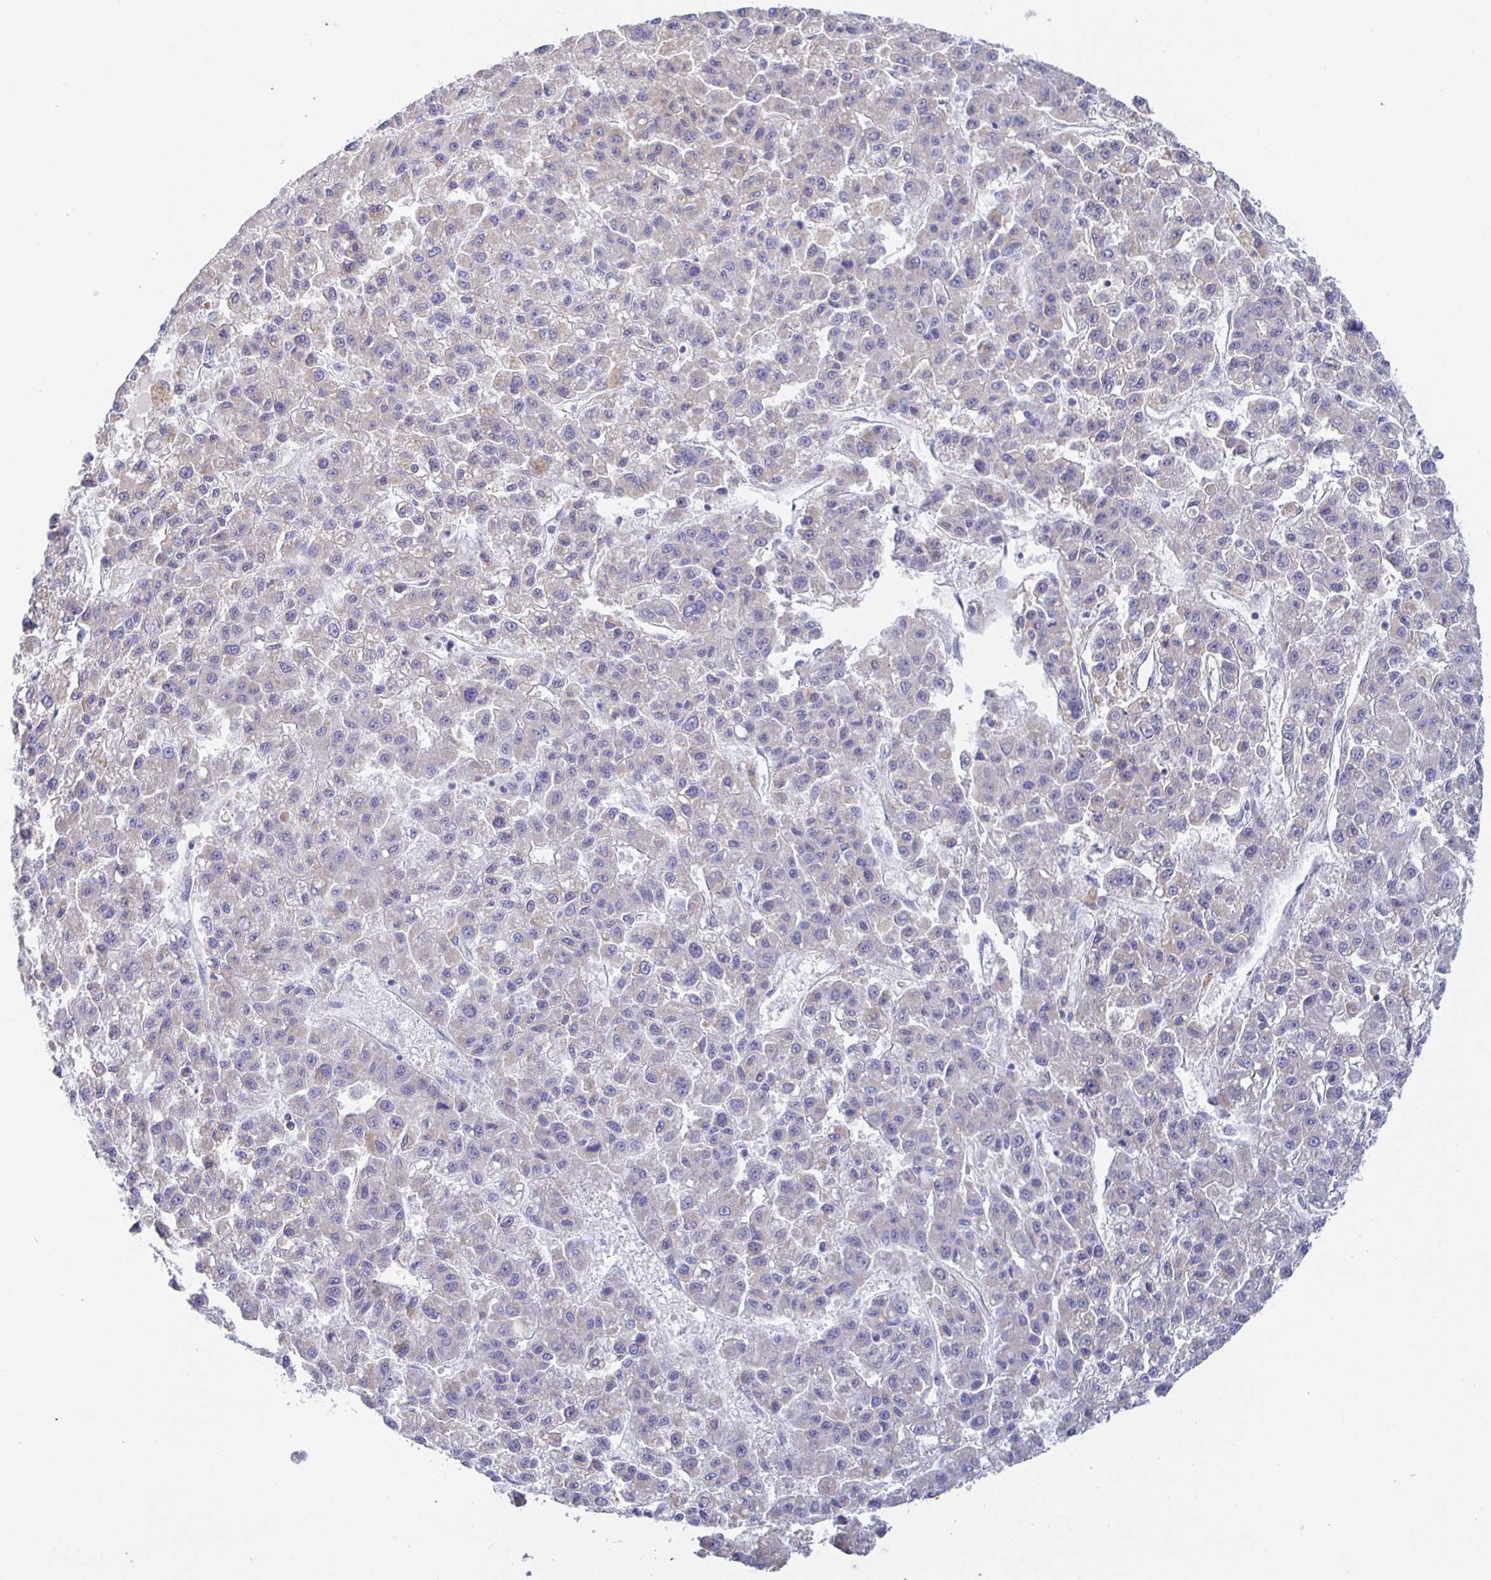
{"staining": {"intensity": "negative", "quantity": "none", "location": "none"}, "tissue": "liver cancer", "cell_type": "Tumor cells", "image_type": "cancer", "snomed": [{"axis": "morphology", "description": "Carcinoma, Hepatocellular, NOS"}, {"axis": "topography", "description": "Liver"}], "caption": "A photomicrograph of human liver hepatocellular carcinoma is negative for staining in tumor cells. Brightfield microscopy of immunohistochemistry (IHC) stained with DAB (brown) and hematoxylin (blue), captured at high magnification.", "gene": "SYNGR4", "patient": {"sex": "male", "age": 70}}